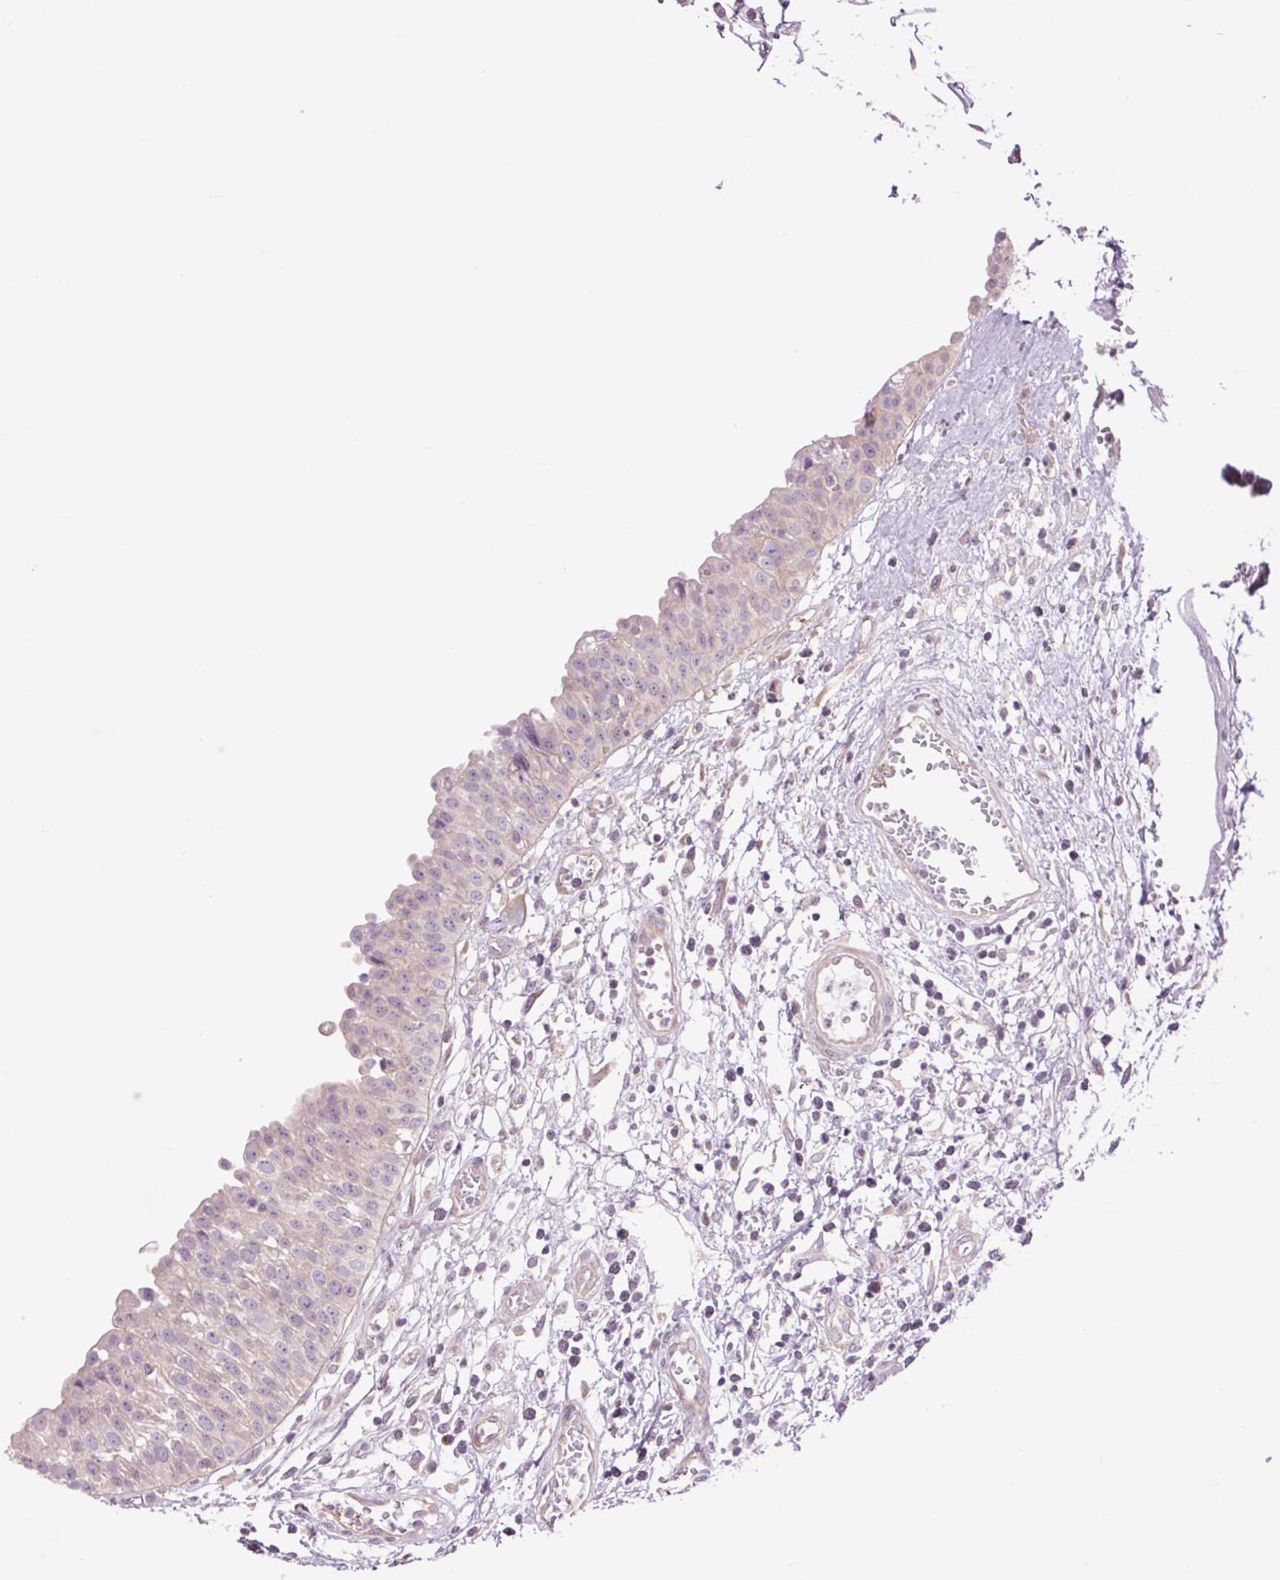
{"staining": {"intensity": "weak", "quantity": "25%-75%", "location": "cytoplasmic/membranous"}, "tissue": "urinary bladder", "cell_type": "Urothelial cells", "image_type": "normal", "snomed": [{"axis": "morphology", "description": "Normal tissue, NOS"}, {"axis": "topography", "description": "Urinary bladder"}], "caption": "Immunohistochemical staining of benign urinary bladder demonstrates low levels of weak cytoplasmic/membranous staining in approximately 25%-75% of urothelial cells. (DAB (3,3'-diaminobenzidine) IHC, brown staining for protein, blue staining for nuclei).", "gene": "CTNNA3", "patient": {"sex": "male", "age": 64}}